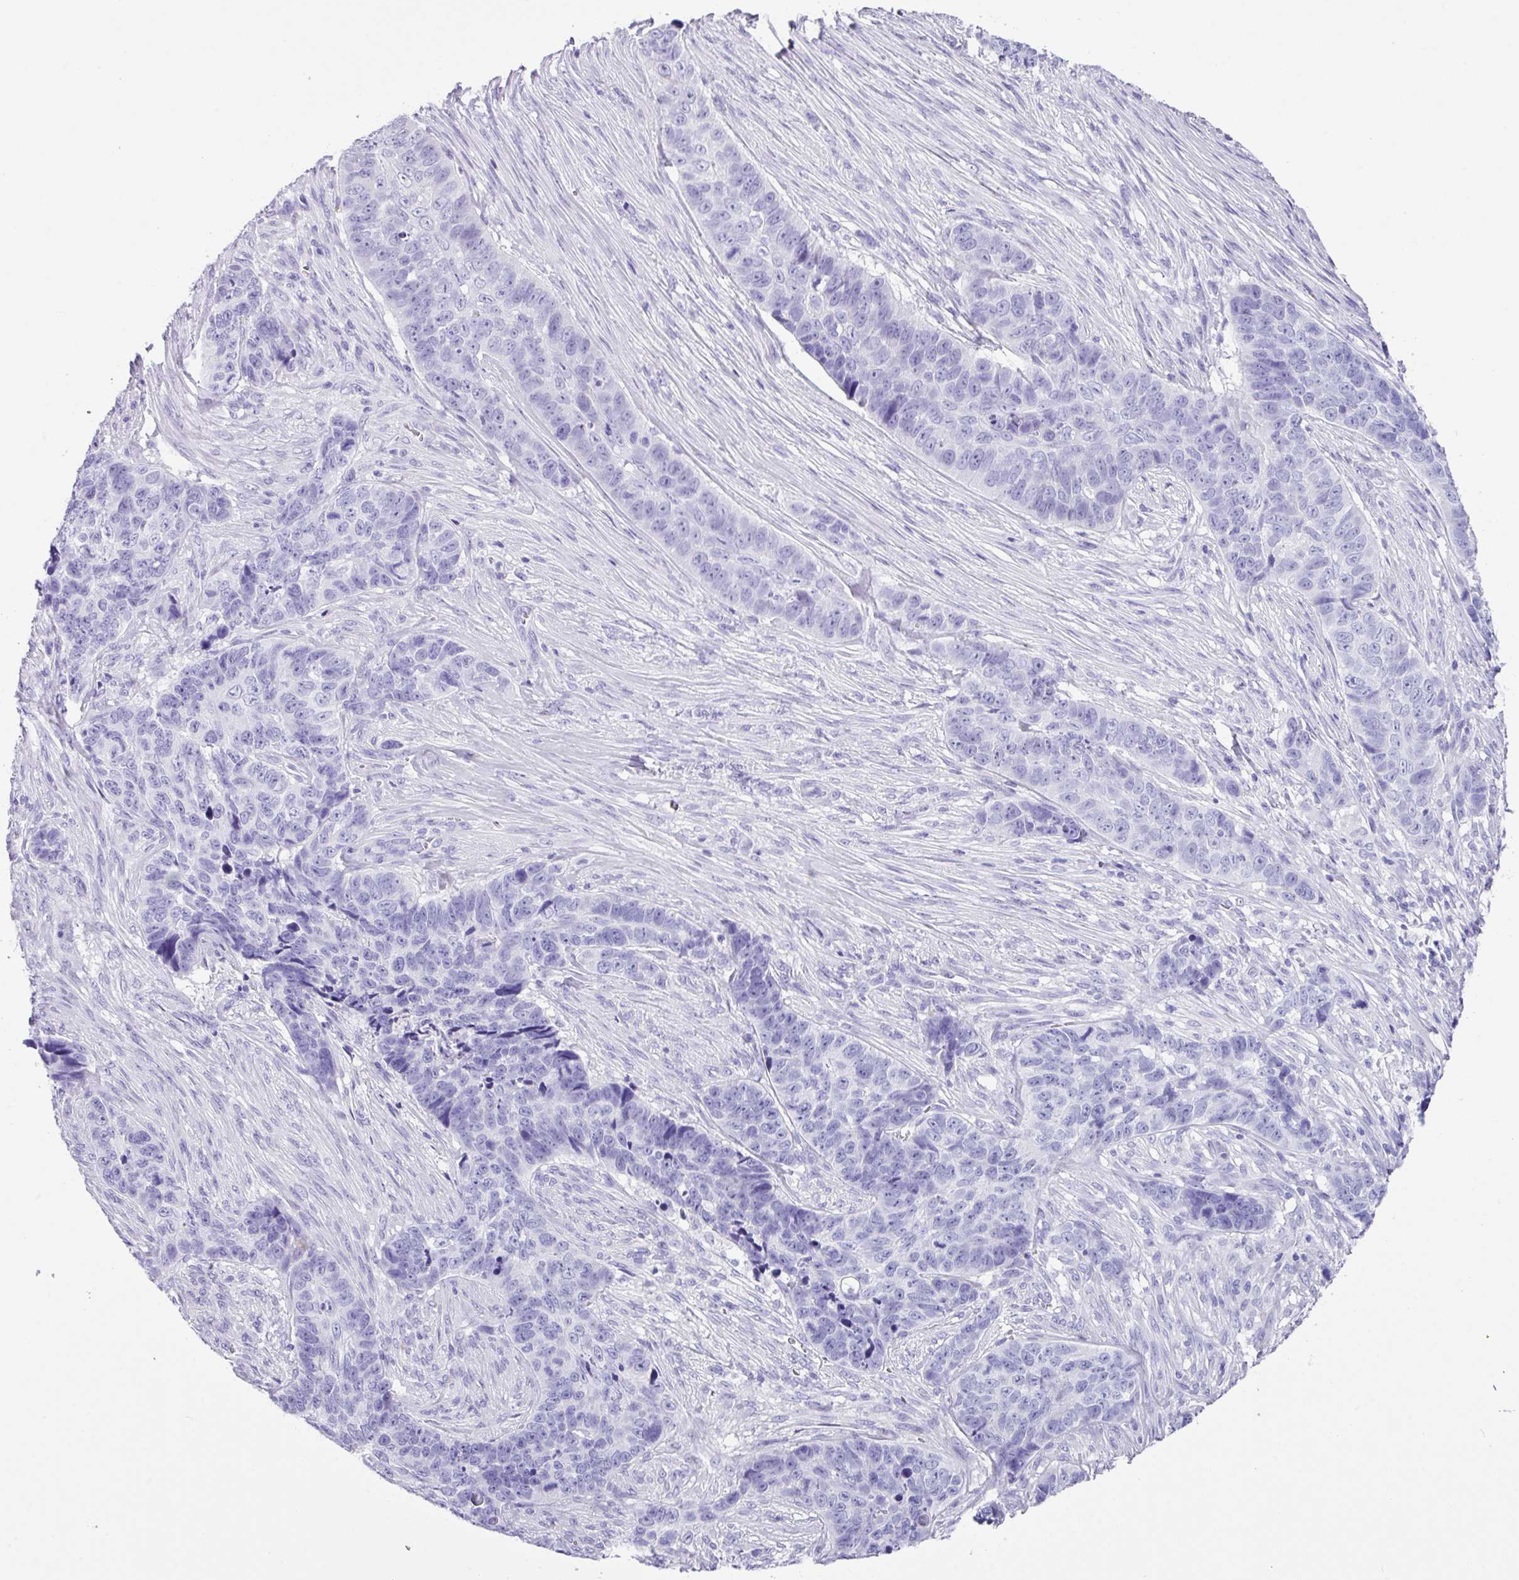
{"staining": {"intensity": "negative", "quantity": "none", "location": "none"}, "tissue": "skin cancer", "cell_type": "Tumor cells", "image_type": "cancer", "snomed": [{"axis": "morphology", "description": "Basal cell carcinoma"}, {"axis": "topography", "description": "Skin"}], "caption": "Tumor cells show no significant protein positivity in skin cancer.", "gene": "ZG16", "patient": {"sex": "female", "age": 82}}